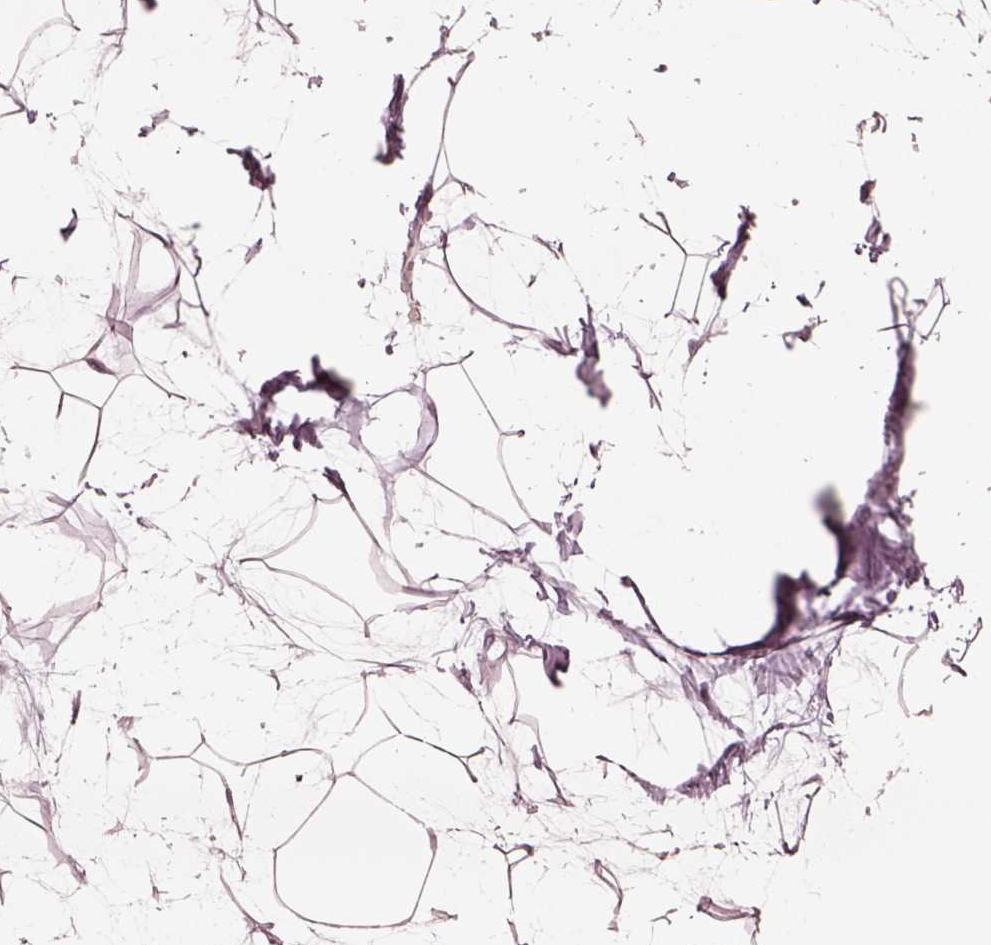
{"staining": {"intensity": "negative", "quantity": "none", "location": "none"}, "tissue": "breast", "cell_type": "Adipocytes", "image_type": "normal", "snomed": [{"axis": "morphology", "description": "Normal tissue, NOS"}, {"axis": "topography", "description": "Breast"}], "caption": "IHC image of benign breast stained for a protein (brown), which displays no positivity in adipocytes.", "gene": "DNAAF9", "patient": {"sex": "female", "age": 45}}